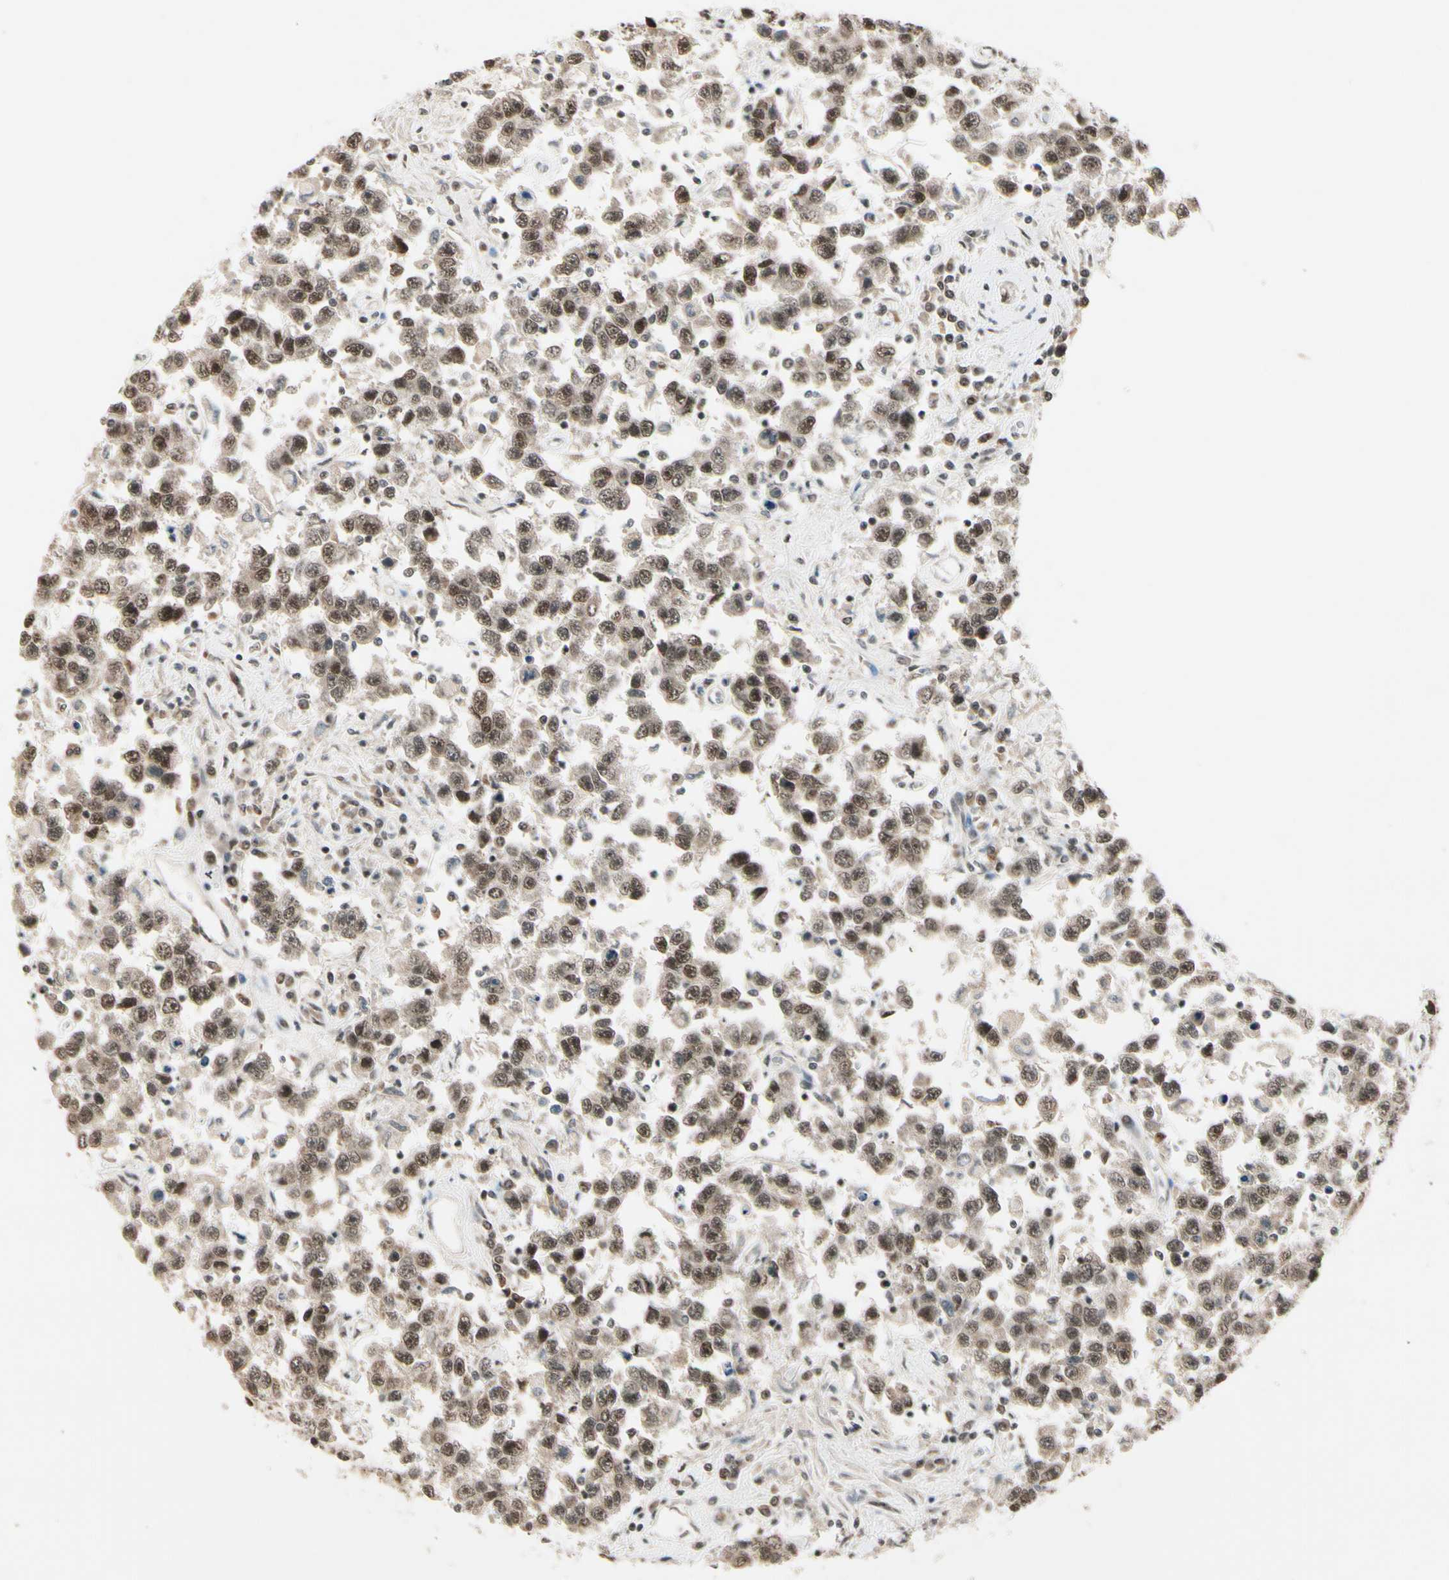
{"staining": {"intensity": "moderate", "quantity": ">75%", "location": "cytoplasmic/membranous,nuclear"}, "tissue": "testis cancer", "cell_type": "Tumor cells", "image_type": "cancer", "snomed": [{"axis": "morphology", "description": "Seminoma, NOS"}, {"axis": "topography", "description": "Testis"}], "caption": "A micrograph of human testis cancer (seminoma) stained for a protein exhibits moderate cytoplasmic/membranous and nuclear brown staining in tumor cells.", "gene": "CHAMP1", "patient": {"sex": "male", "age": 41}}